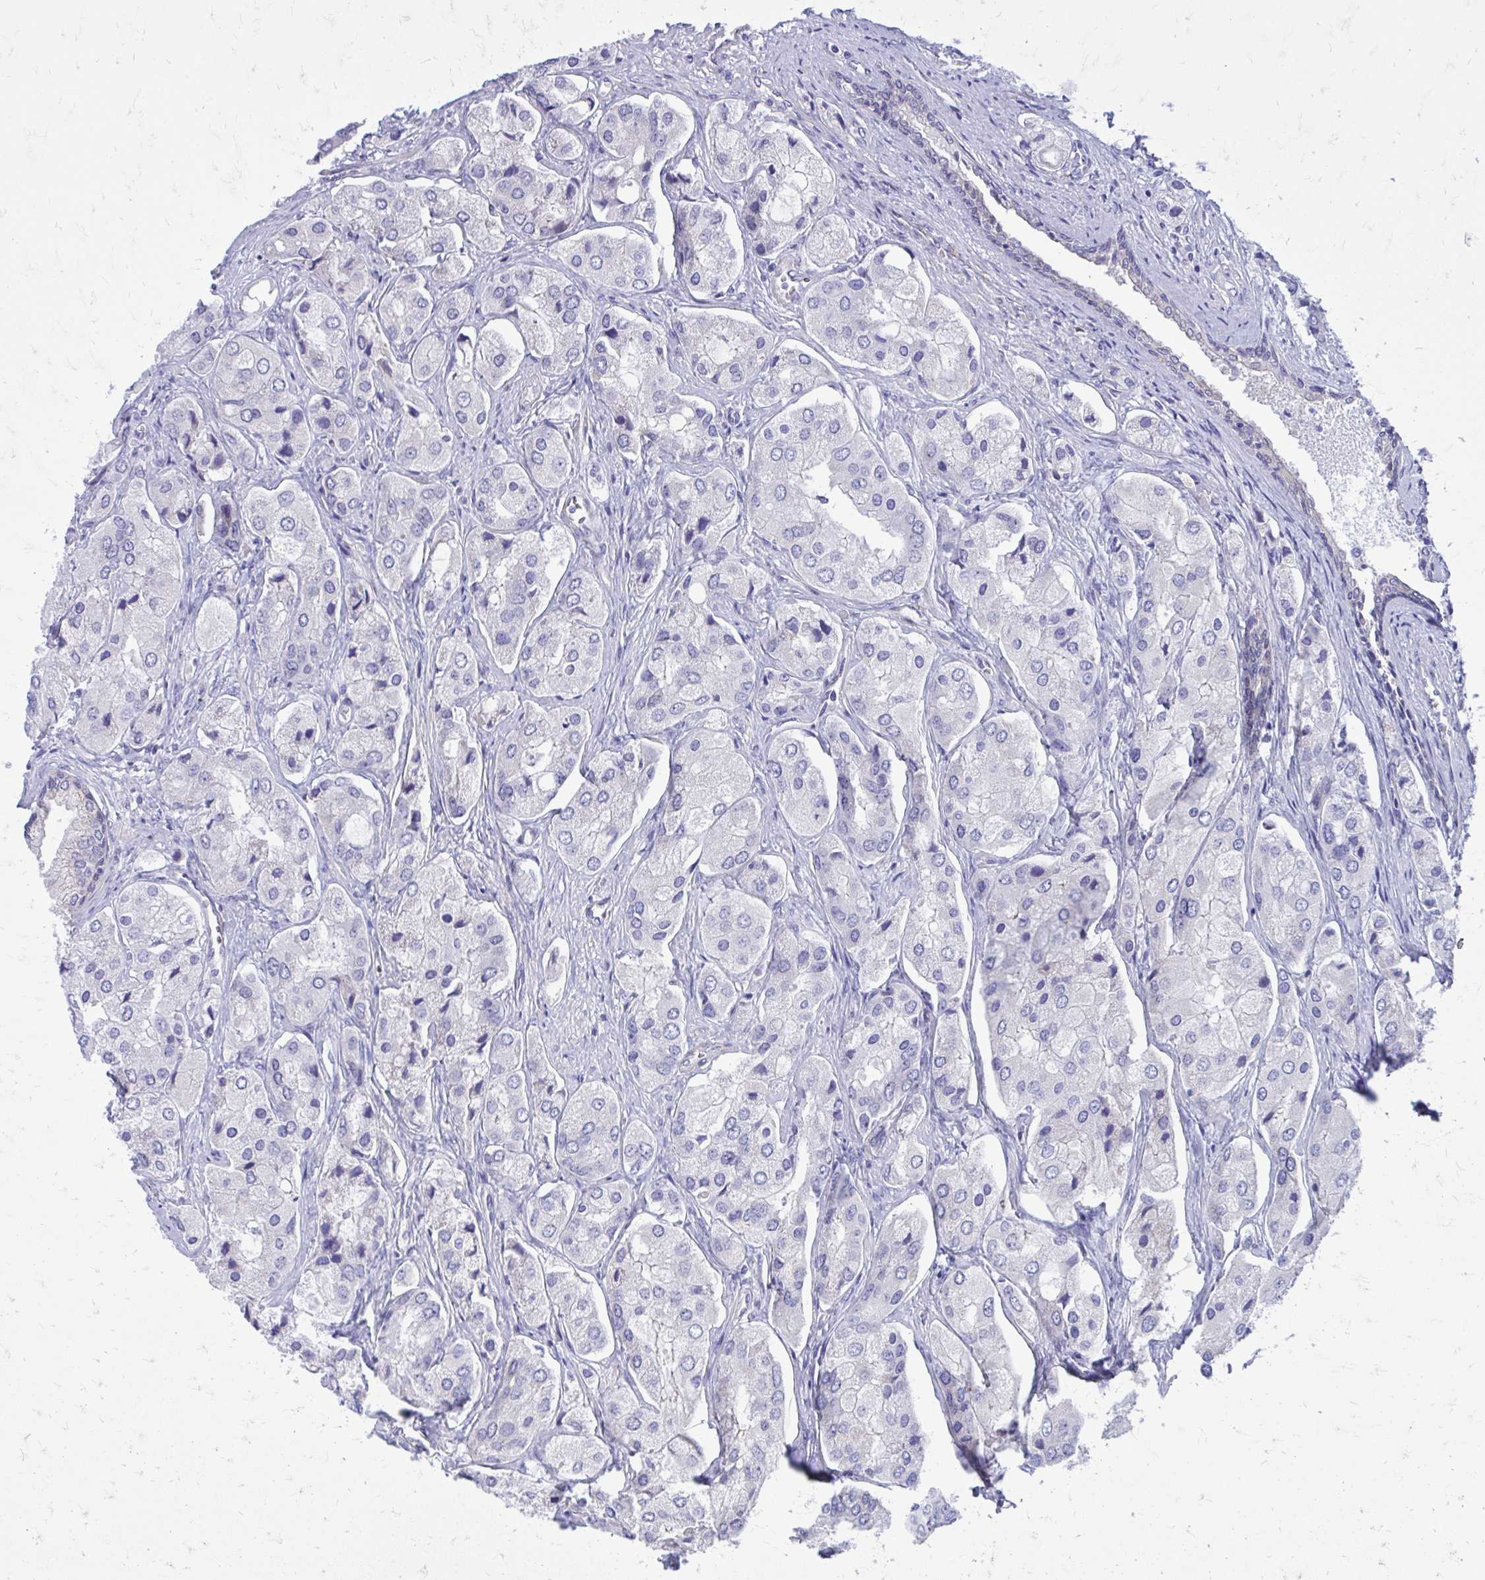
{"staining": {"intensity": "negative", "quantity": "none", "location": "none"}, "tissue": "prostate cancer", "cell_type": "Tumor cells", "image_type": "cancer", "snomed": [{"axis": "morphology", "description": "Adenocarcinoma, Low grade"}, {"axis": "topography", "description": "Prostate"}], "caption": "Immunohistochemistry (IHC) image of neoplastic tissue: human prostate low-grade adenocarcinoma stained with DAB (3,3'-diaminobenzidine) shows no significant protein expression in tumor cells.", "gene": "ADAMTSL1", "patient": {"sex": "male", "age": 69}}